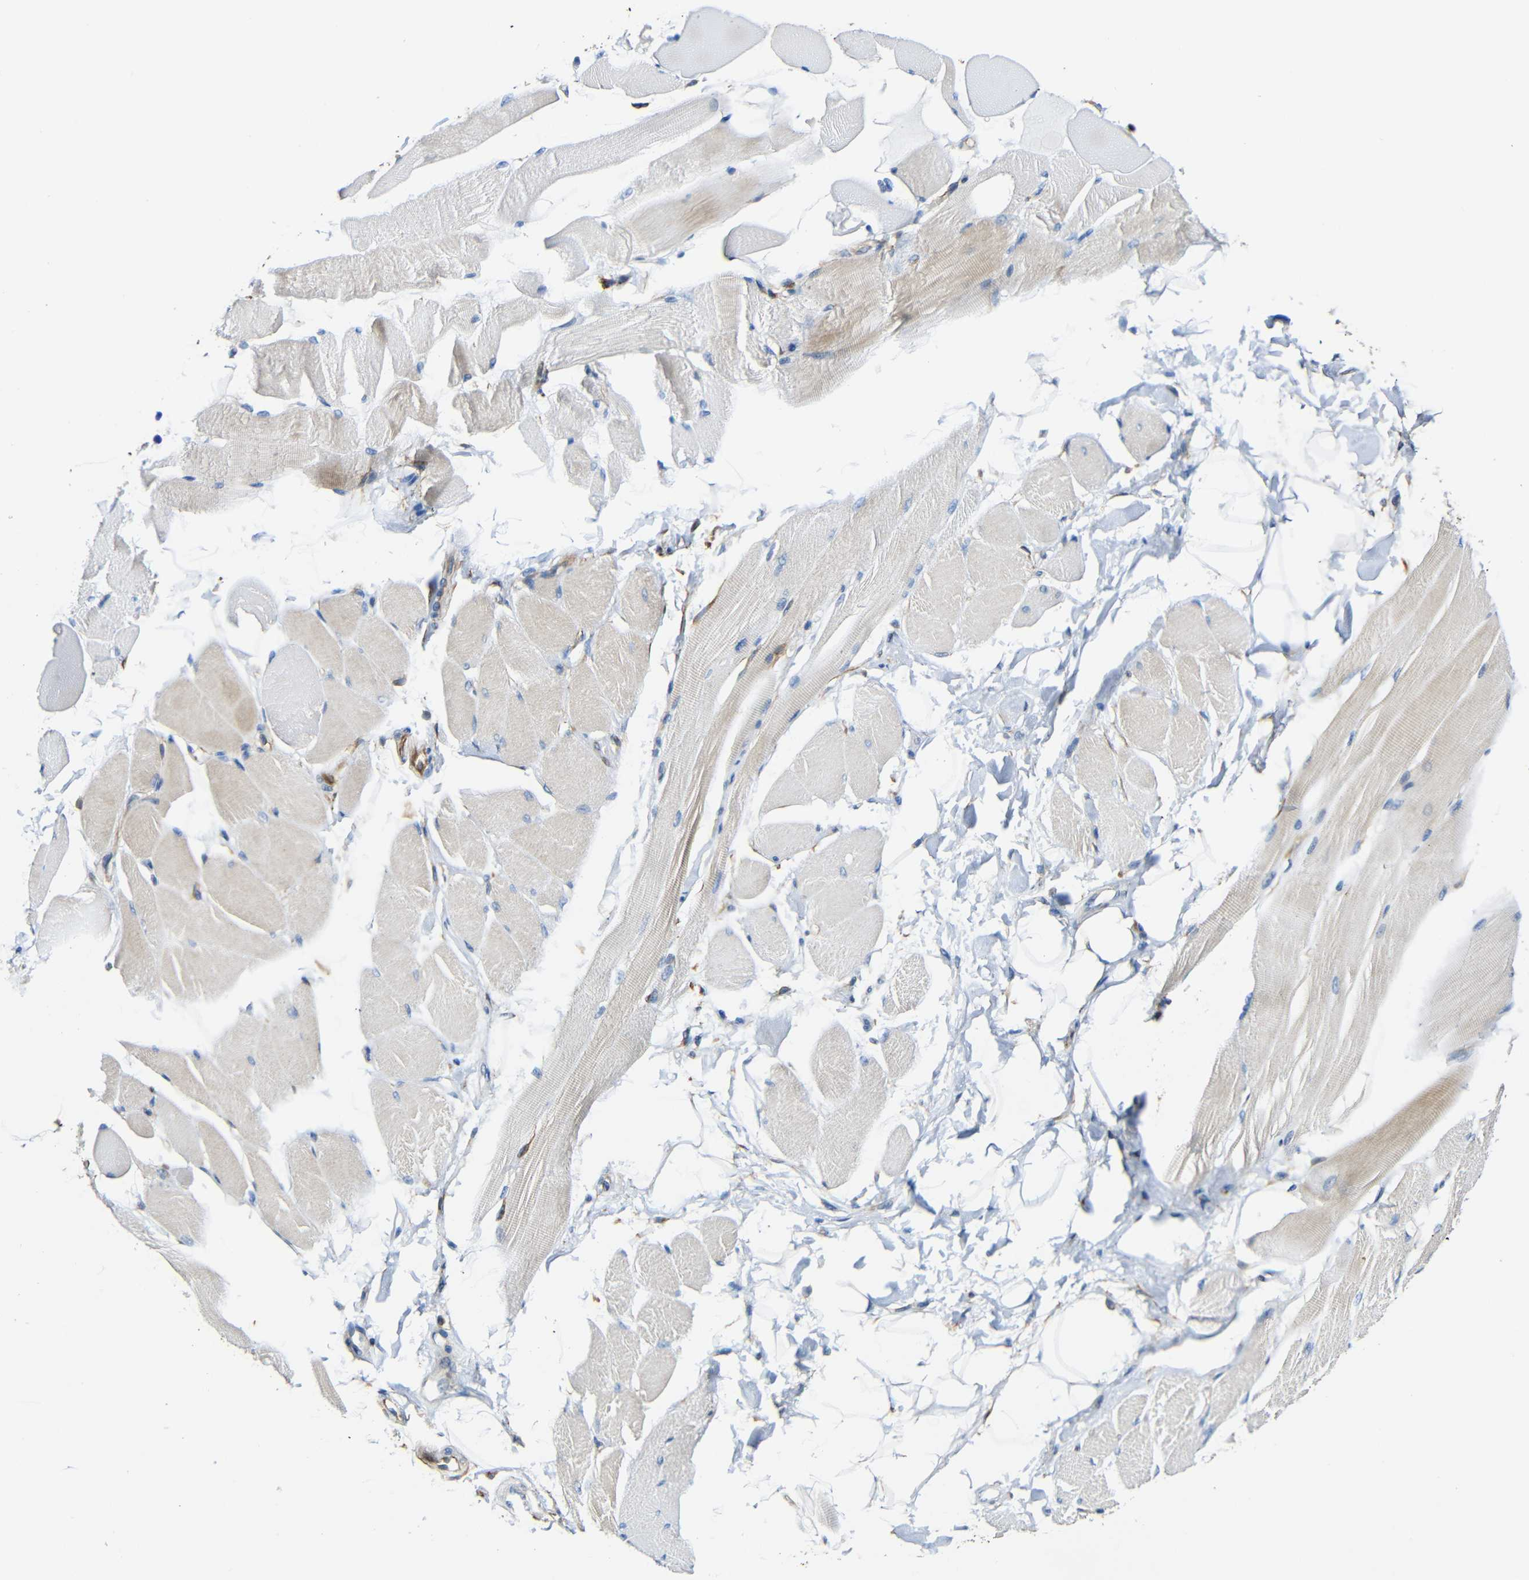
{"staining": {"intensity": "negative", "quantity": "none", "location": "none"}, "tissue": "skeletal muscle", "cell_type": "Myocytes", "image_type": "normal", "snomed": [{"axis": "morphology", "description": "Normal tissue, NOS"}, {"axis": "topography", "description": "Skeletal muscle"}, {"axis": "topography", "description": "Peripheral nerve tissue"}], "caption": "Immunohistochemical staining of benign skeletal muscle reveals no significant expression in myocytes.", "gene": "DCLK1", "patient": {"sex": "female", "age": 84}}